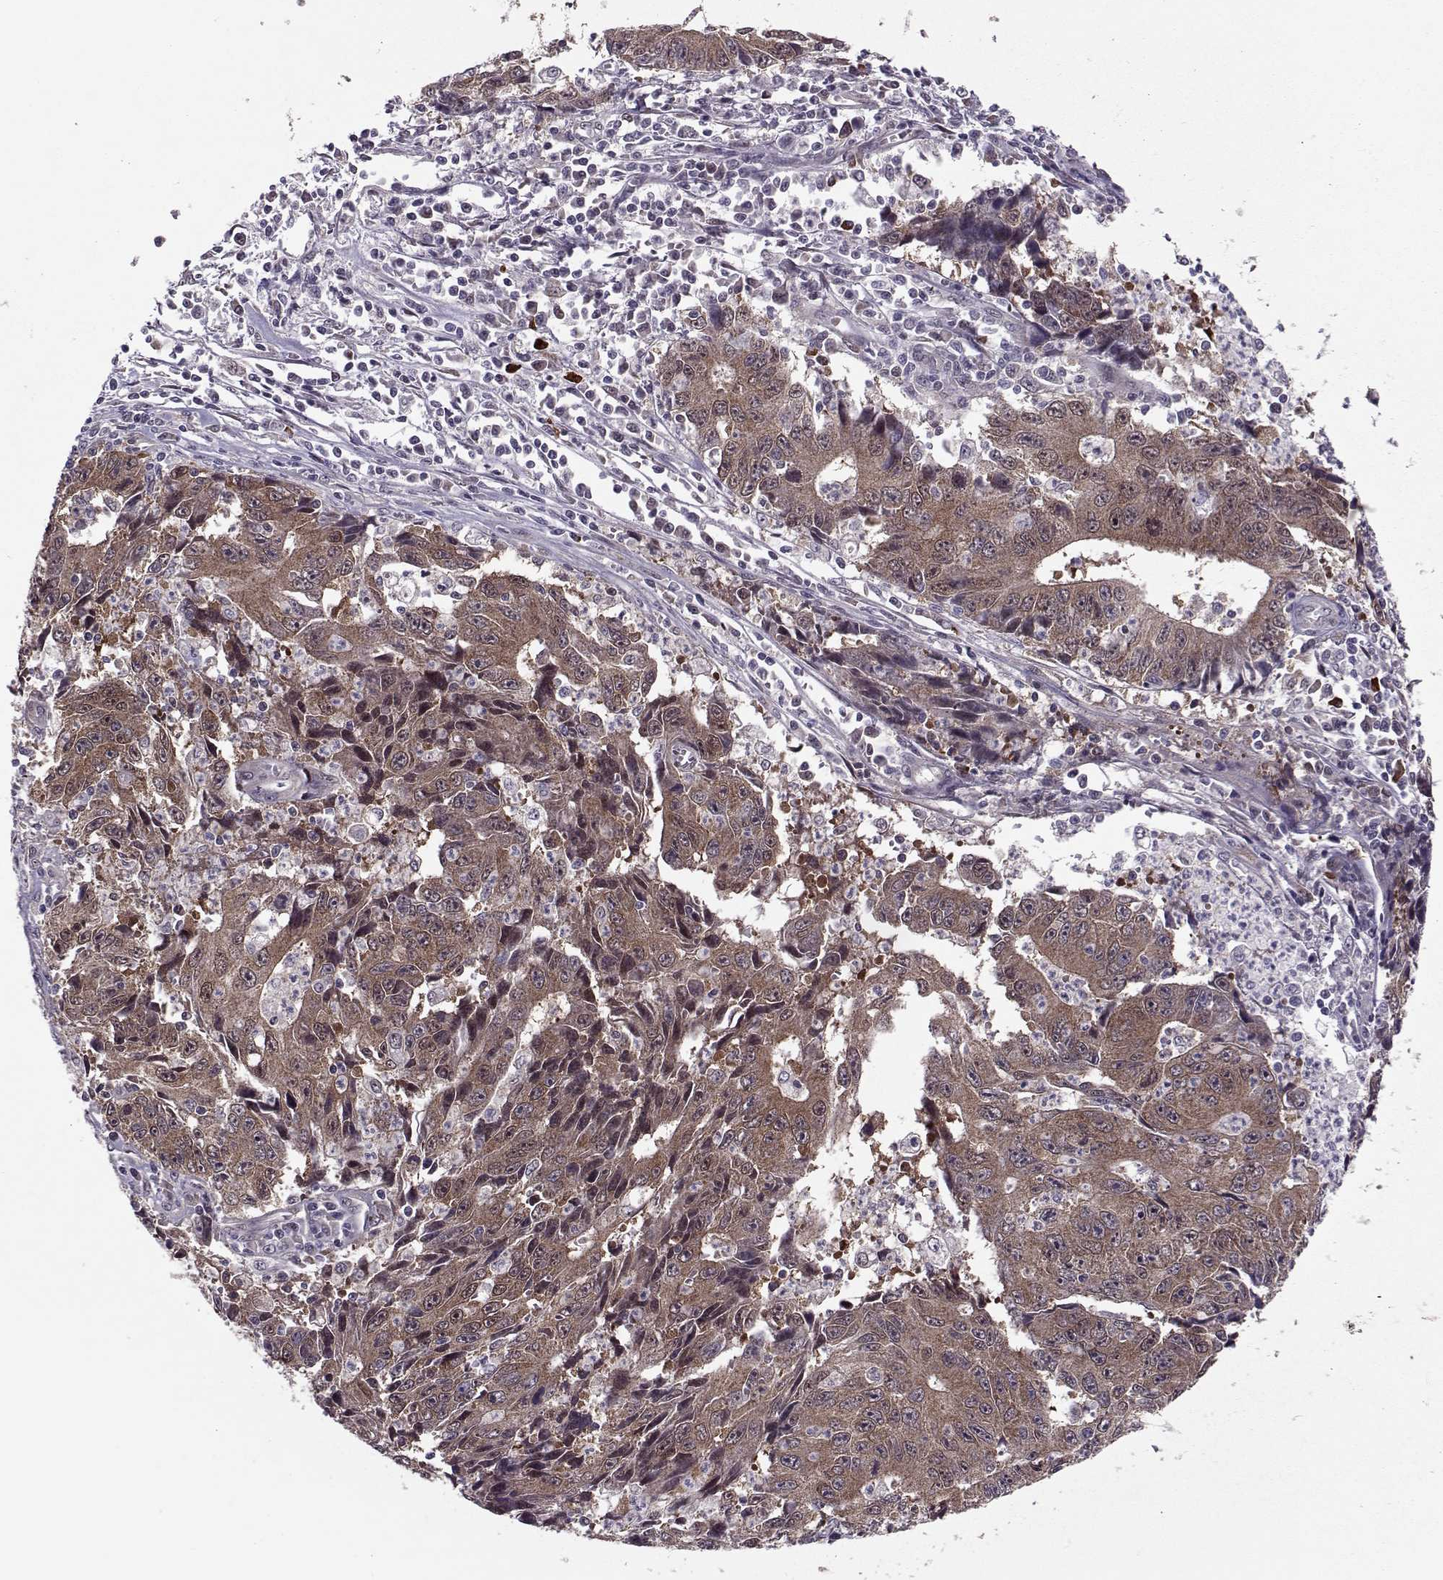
{"staining": {"intensity": "moderate", "quantity": ">75%", "location": "cytoplasmic/membranous"}, "tissue": "liver cancer", "cell_type": "Tumor cells", "image_type": "cancer", "snomed": [{"axis": "morphology", "description": "Cholangiocarcinoma"}, {"axis": "topography", "description": "Liver"}], "caption": "Immunohistochemical staining of liver cholangiocarcinoma demonstrates medium levels of moderate cytoplasmic/membranous staining in approximately >75% of tumor cells.", "gene": "CDK4", "patient": {"sex": "male", "age": 65}}